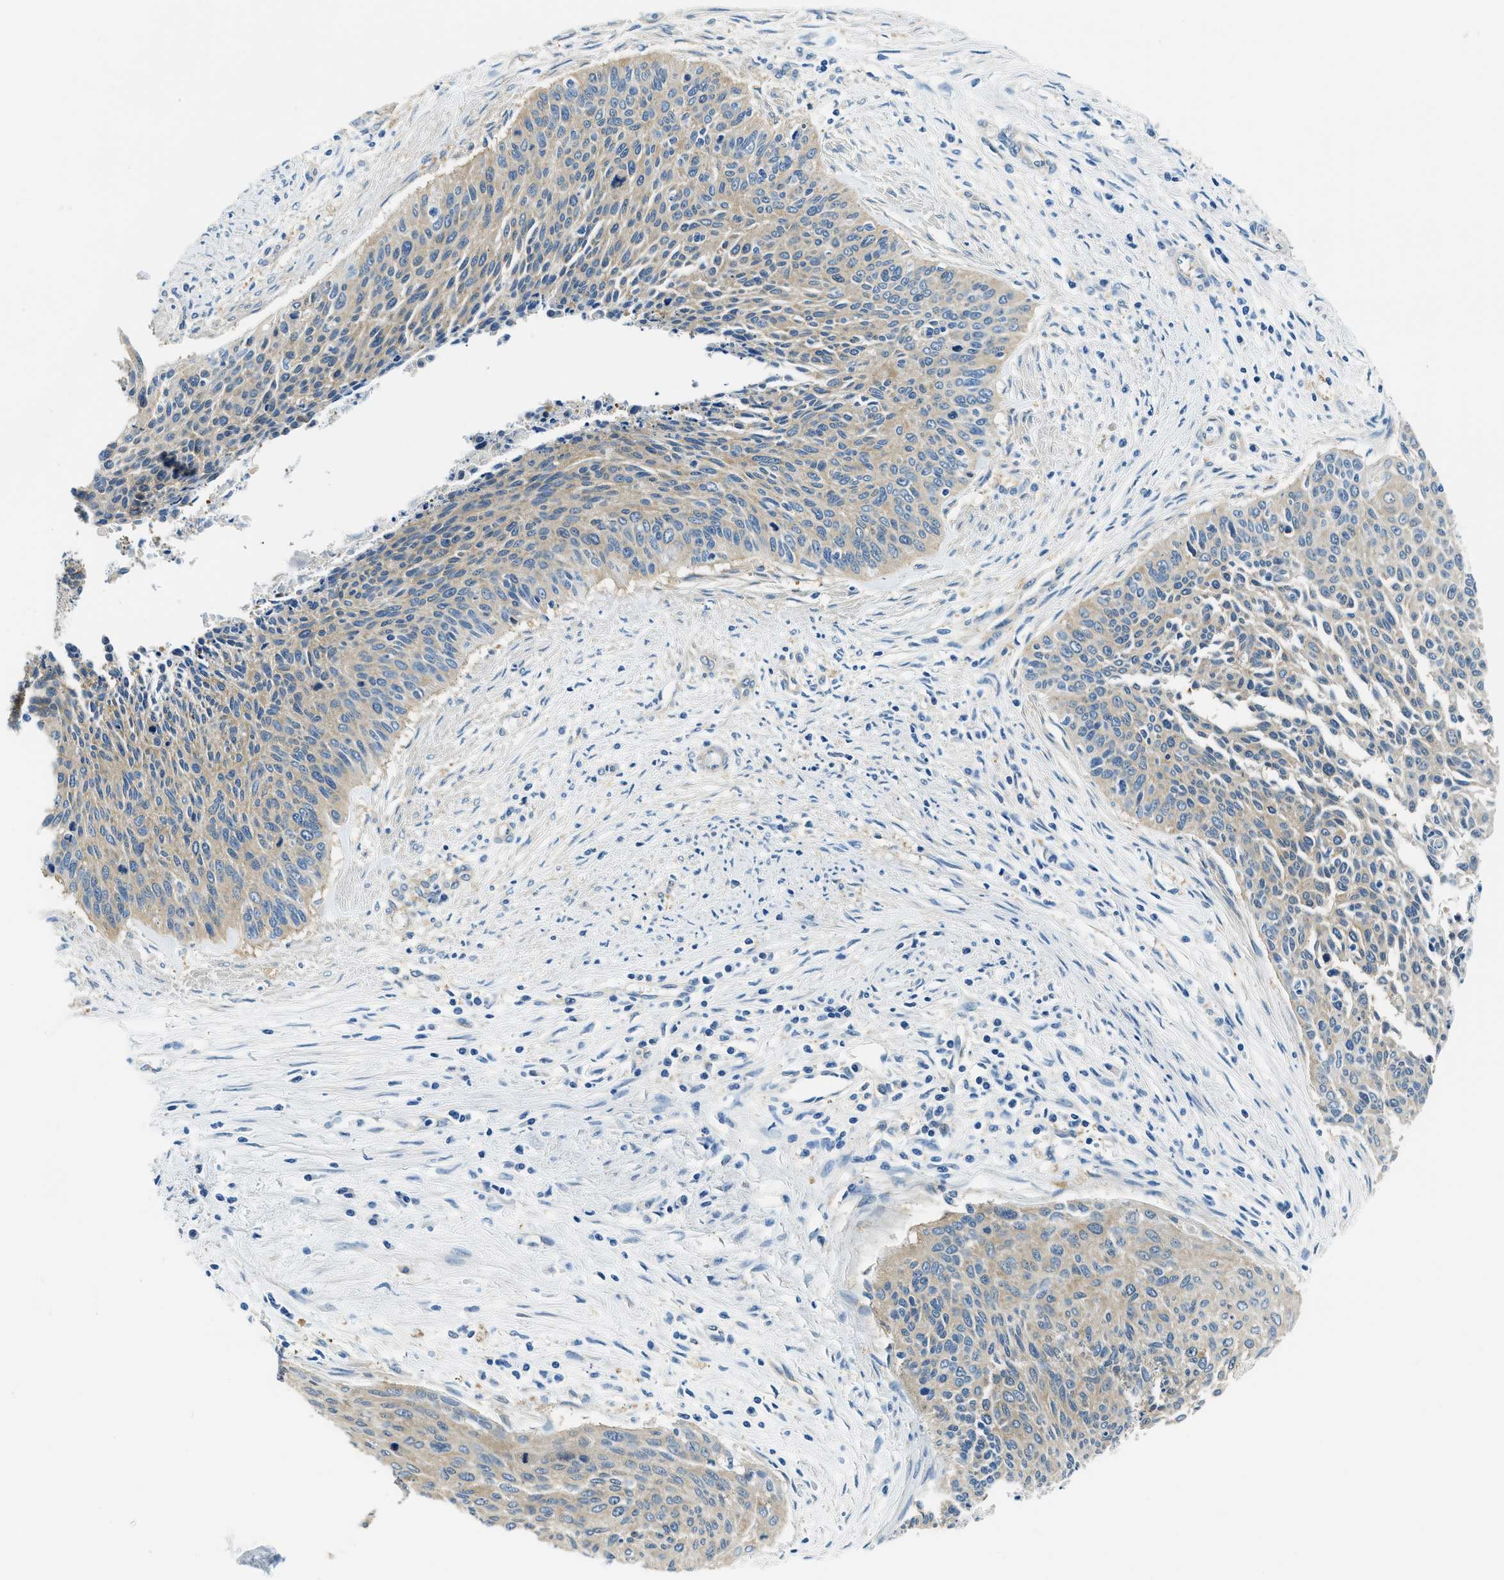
{"staining": {"intensity": "weak", "quantity": ">75%", "location": "cytoplasmic/membranous"}, "tissue": "cervical cancer", "cell_type": "Tumor cells", "image_type": "cancer", "snomed": [{"axis": "morphology", "description": "Squamous cell carcinoma, NOS"}, {"axis": "topography", "description": "Cervix"}], "caption": "Human cervical cancer stained with a protein marker shows weak staining in tumor cells.", "gene": "TWF1", "patient": {"sex": "female", "age": 55}}